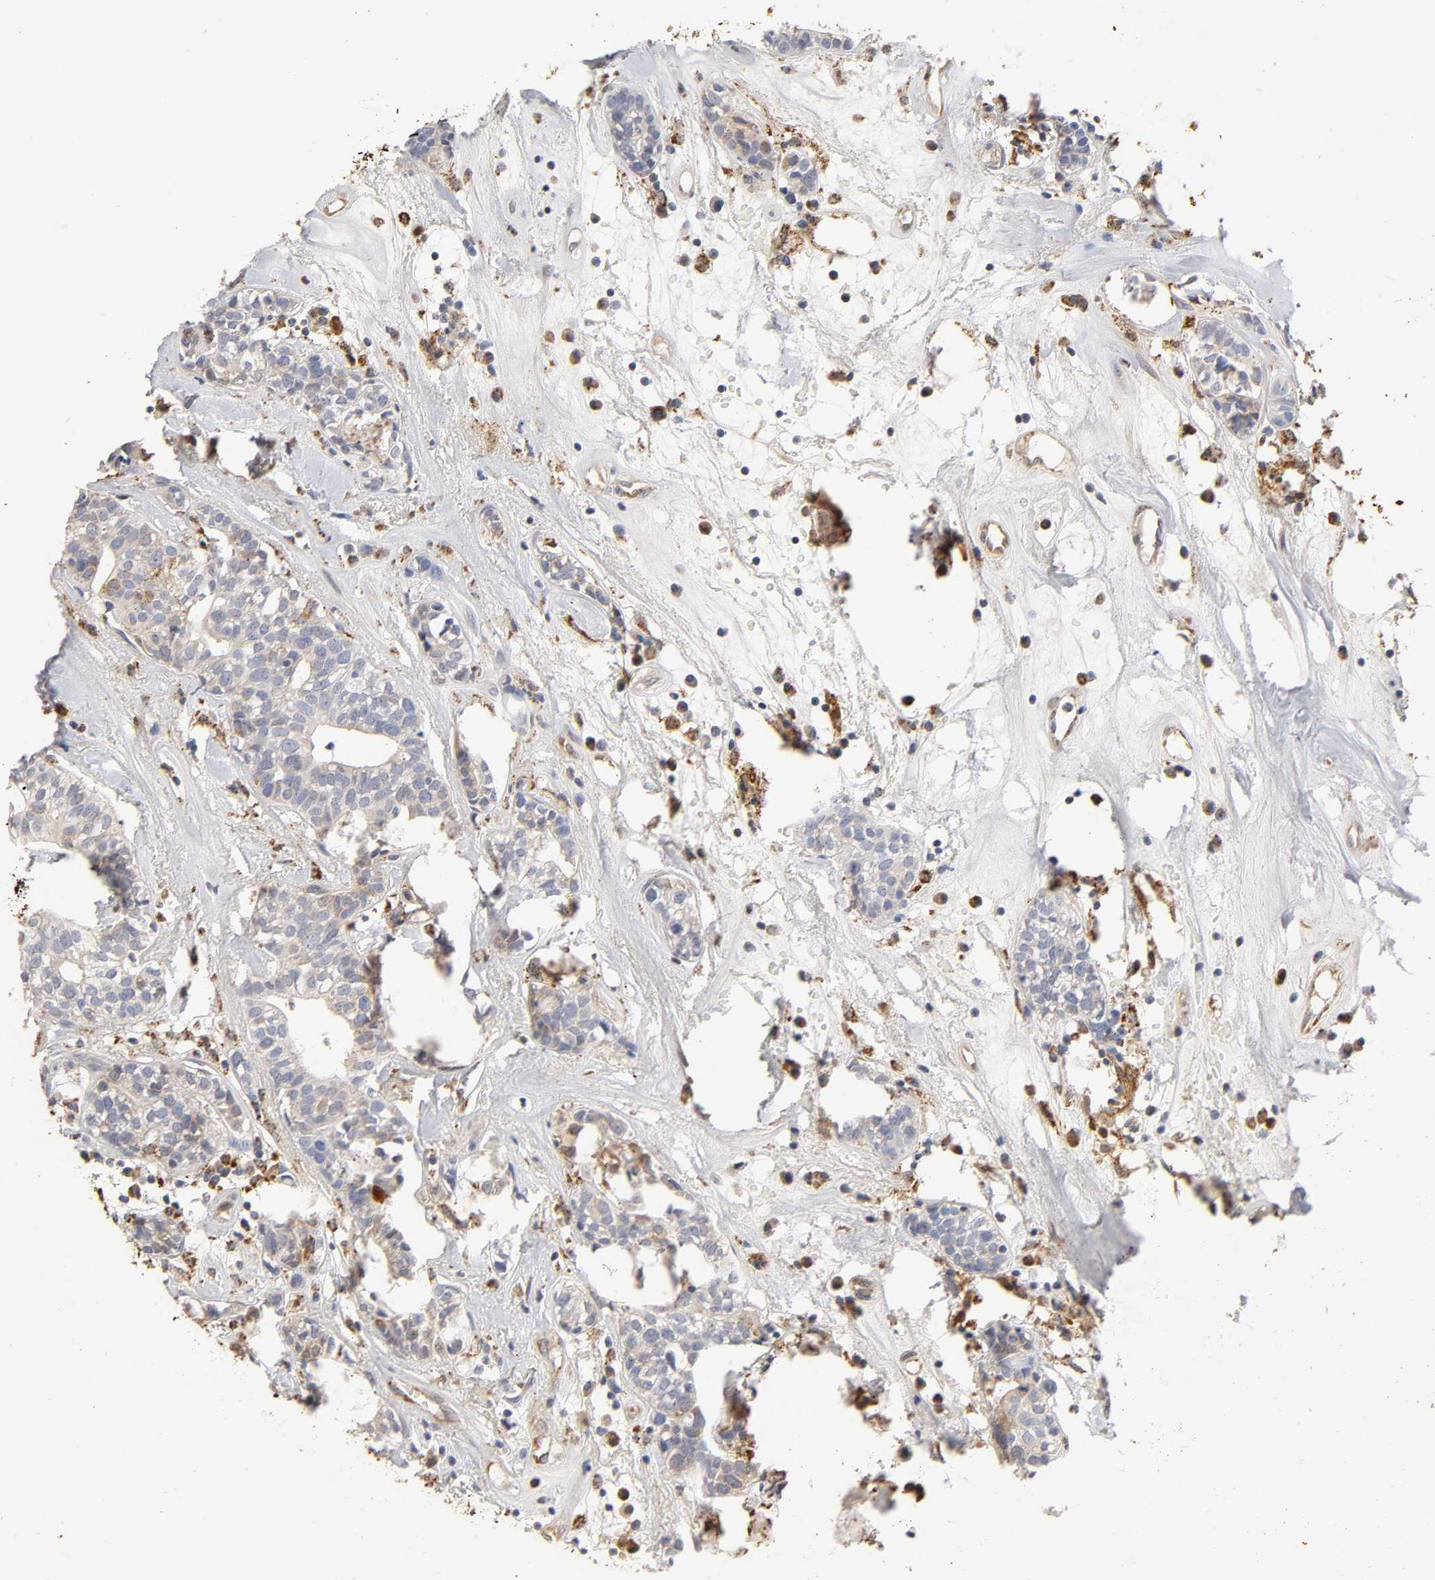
{"staining": {"intensity": "moderate", "quantity": "25%-75%", "location": "cytoplasmic/membranous"}, "tissue": "head and neck cancer", "cell_type": "Tumor cells", "image_type": "cancer", "snomed": [{"axis": "morphology", "description": "Adenocarcinoma, NOS"}, {"axis": "topography", "description": "Salivary gland"}, {"axis": "topography", "description": "Head-Neck"}], "caption": "Protein staining of head and neck cancer tissue shows moderate cytoplasmic/membranous staining in about 25%-75% of tumor cells. Nuclei are stained in blue.", "gene": "ISG15", "patient": {"sex": "female", "age": 65}}